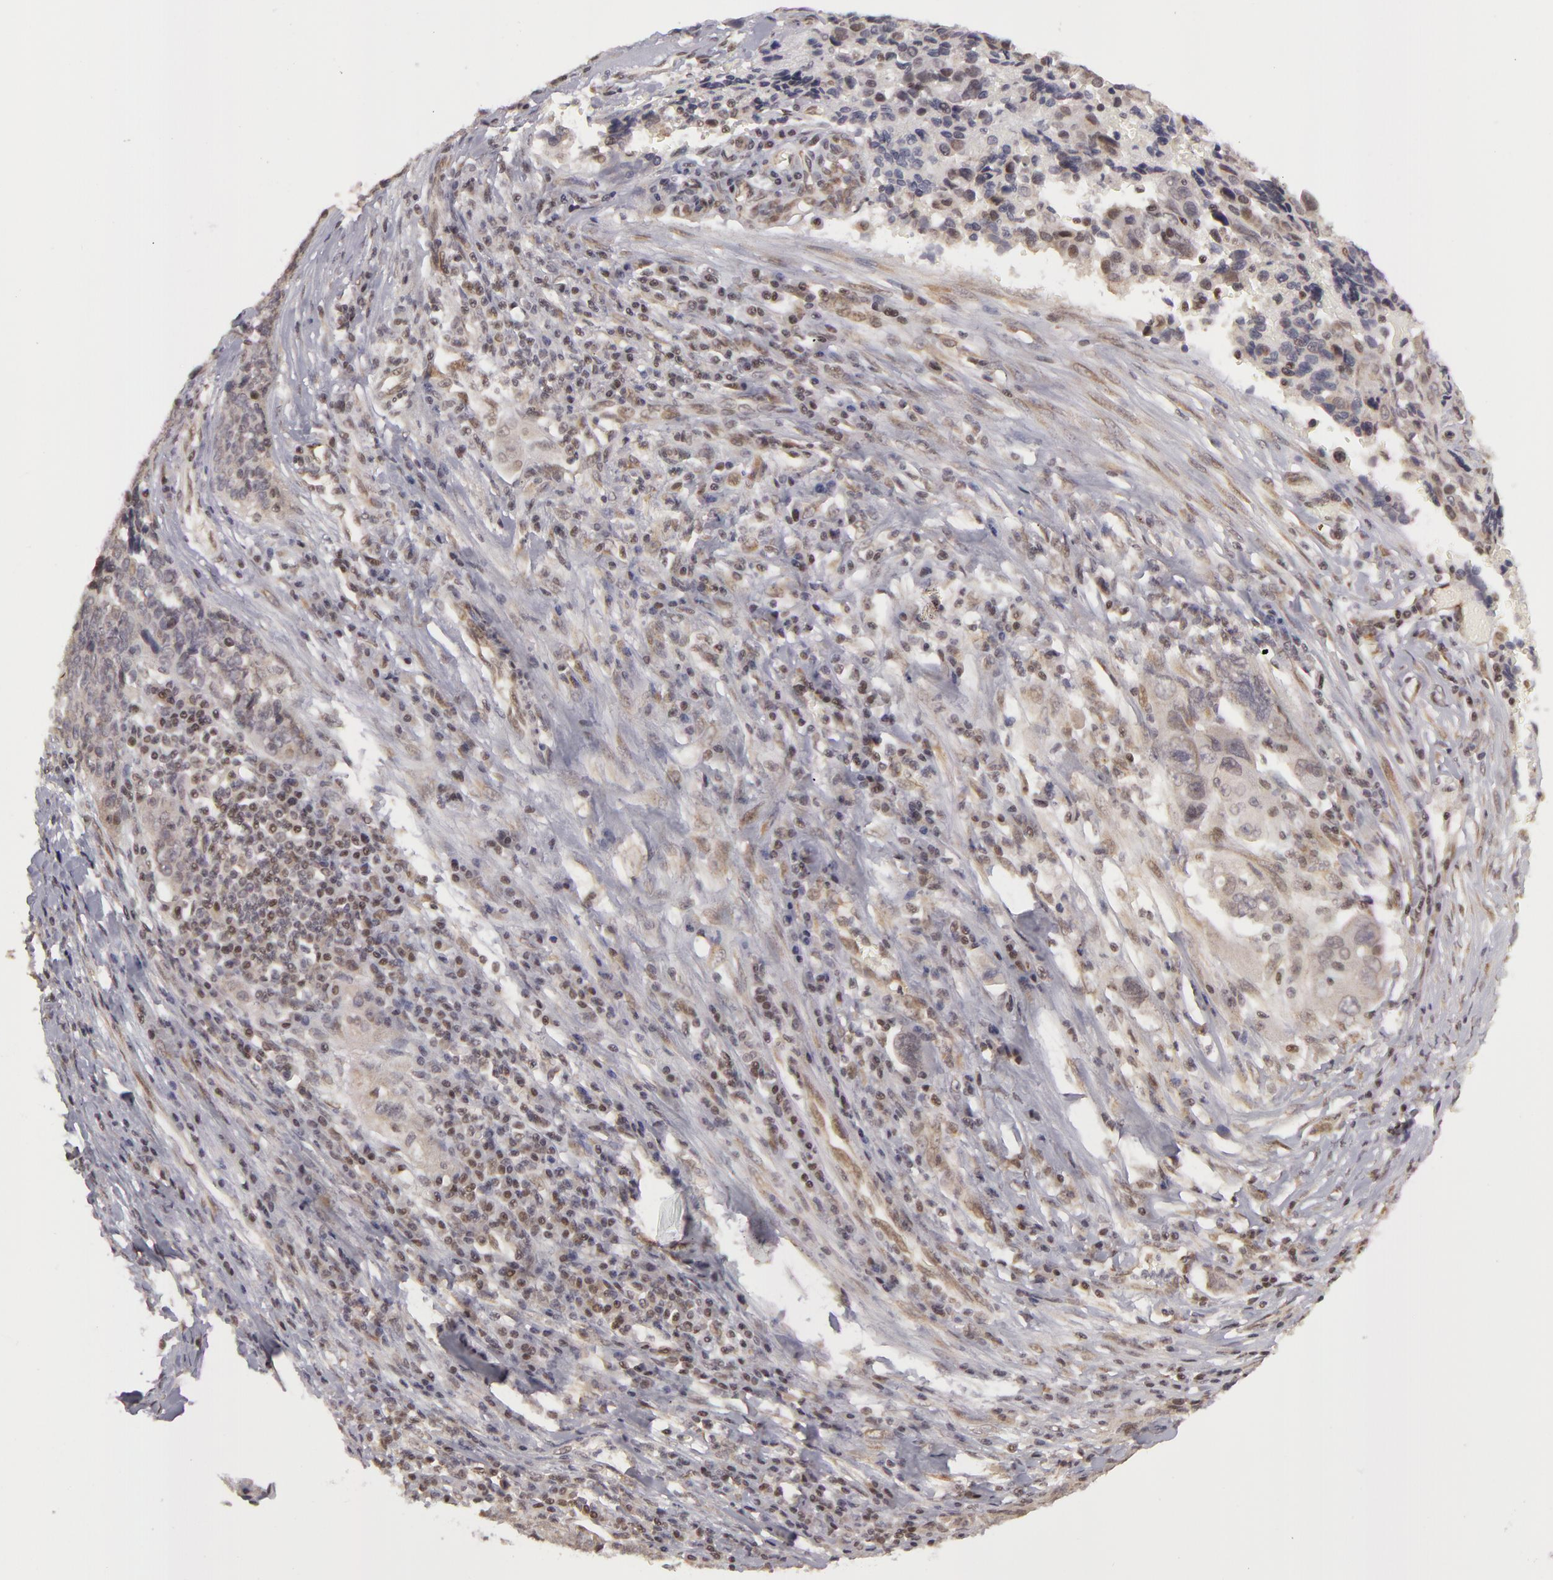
{"staining": {"intensity": "weak", "quantity": "<25%", "location": "nuclear"}, "tissue": "ovarian cancer", "cell_type": "Tumor cells", "image_type": "cancer", "snomed": [{"axis": "morphology", "description": "Carcinoma, endometroid"}, {"axis": "topography", "description": "Ovary"}], "caption": "Ovarian endometroid carcinoma stained for a protein using immunohistochemistry (IHC) demonstrates no positivity tumor cells.", "gene": "ZNF133", "patient": {"sex": "female", "age": 75}}